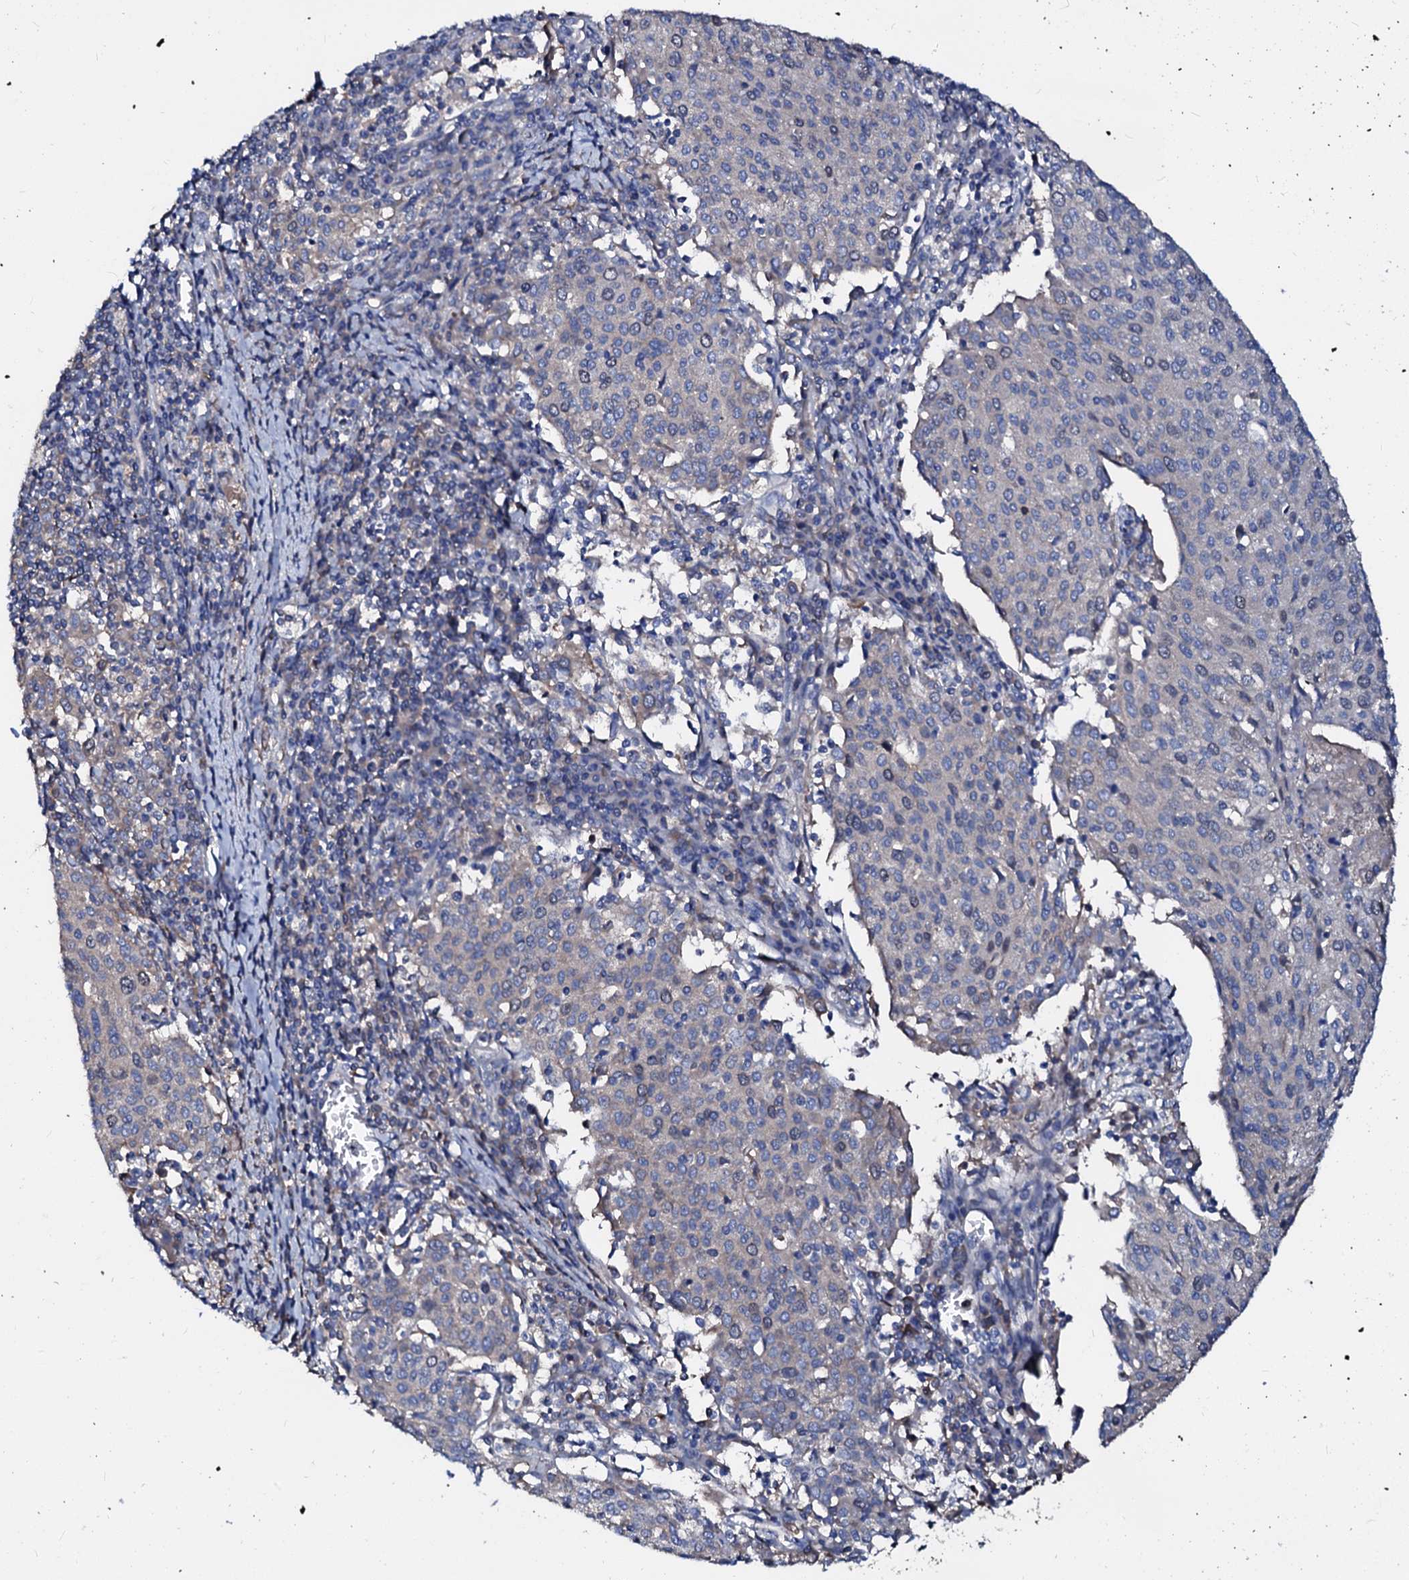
{"staining": {"intensity": "weak", "quantity": "<25%", "location": "nuclear"}, "tissue": "cervical cancer", "cell_type": "Tumor cells", "image_type": "cancer", "snomed": [{"axis": "morphology", "description": "Squamous cell carcinoma, NOS"}, {"axis": "topography", "description": "Cervix"}], "caption": "High magnification brightfield microscopy of cervical cancer stained with DAB (3,3'-diaminobenzidine) (brown) and counterstained with hematoxylin (blue): tumor cells show no significant staining.", "gene": "CSKMT", "patient": {"sex": "female", "age": 46}}